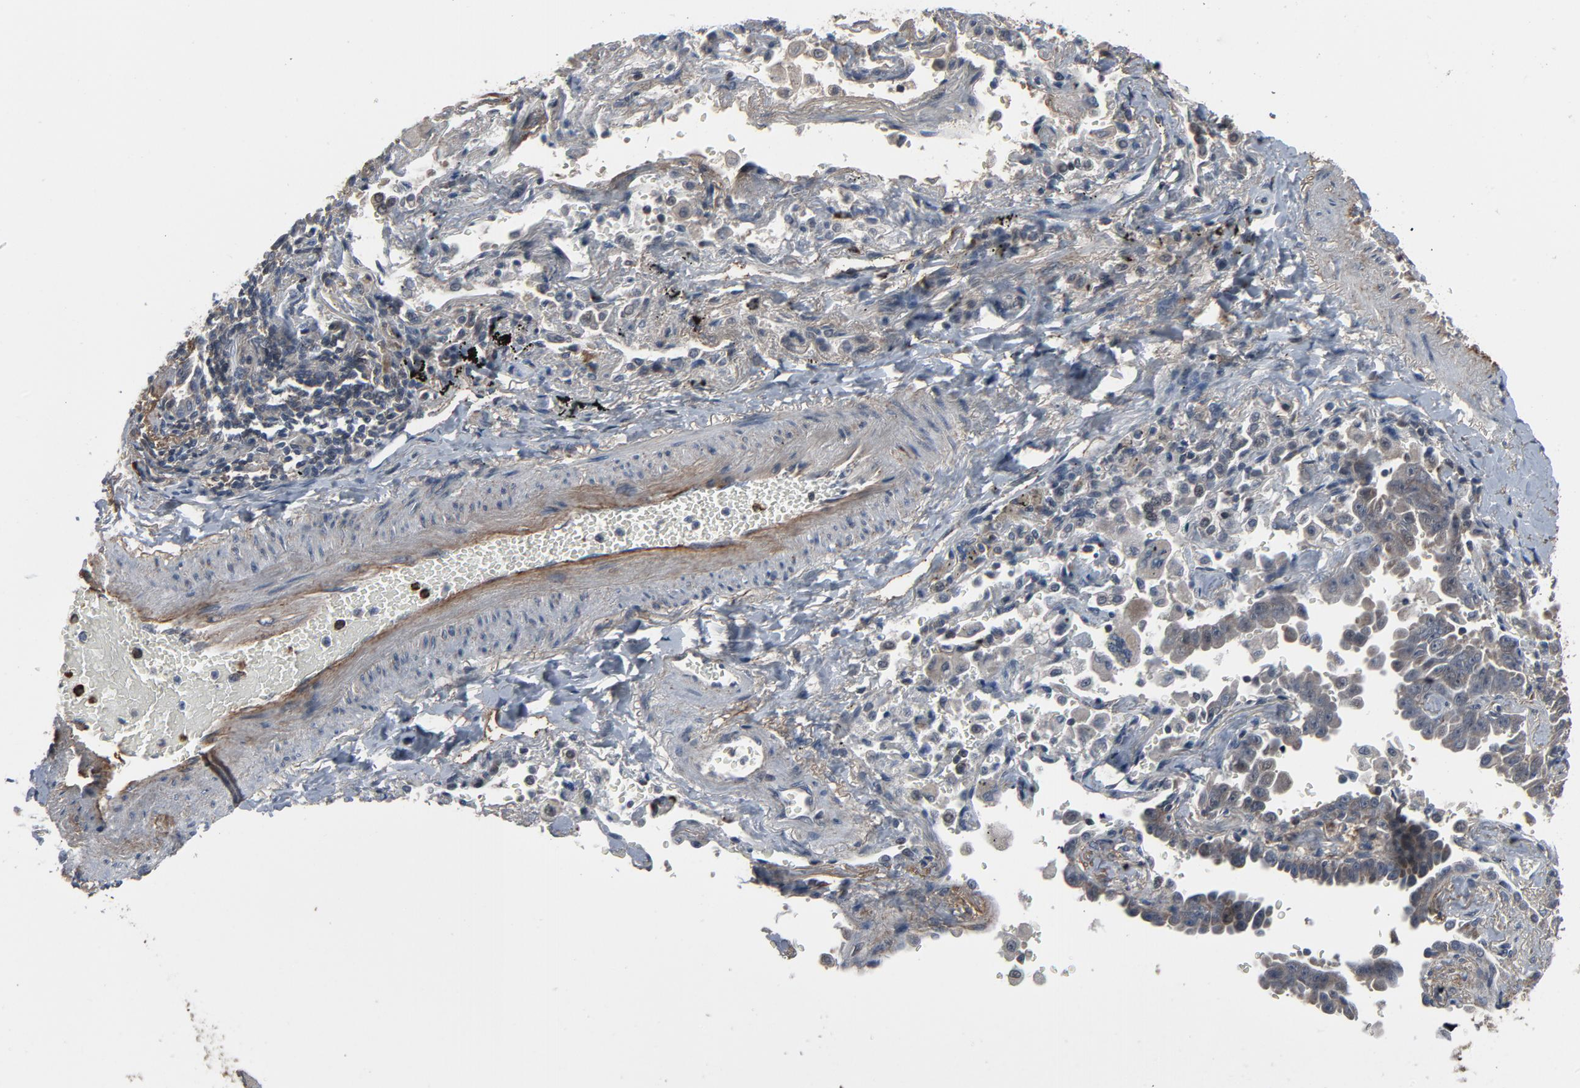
{"staining": {"intensity": "negative", "quantity": "none", "location": "none"}, "tissue": "lung cancer", "cell_type": "Tumor cells", "image_type": "cancer", "snomed": [{"axis": "morphology", "description": "Adenocarcinoma, NOS"}, {"axis": "topography", "description": "Lung"}], "caption": "Immunohistochemical staining of human lung adenocarcinoma displays no significant staining in tumor cells.", "gene": "PDZD4", "patient": {"sex": "female", "age": 64}}